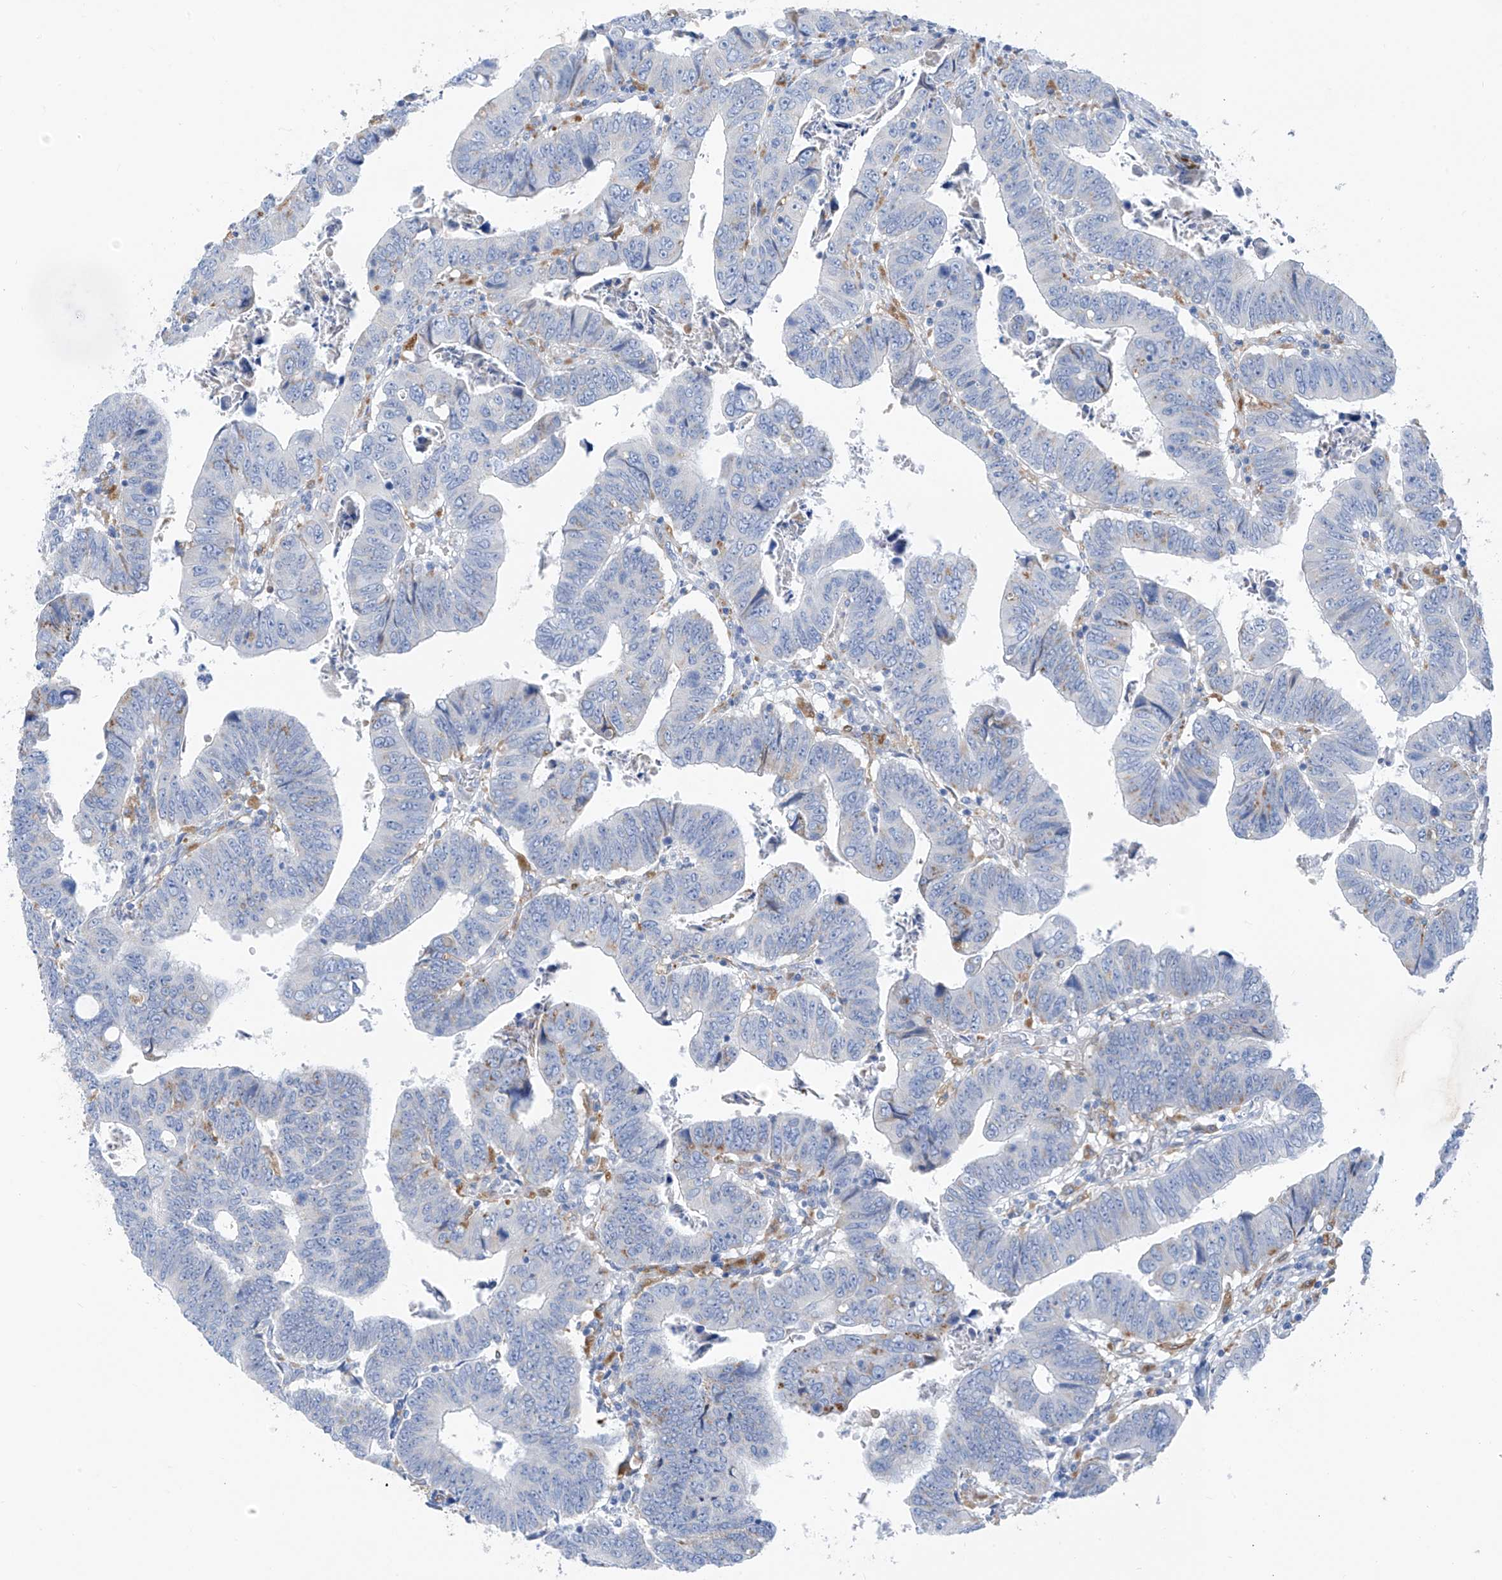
{"staining": {"intensity": "negative", "quantity": "none", "location": "none"}, "tissue": "colorectal cancer", "cell_type": "Tumor cells", "image_type": "cancer", "snomed": [{"axis": "morphology", "description": "Normal tissue, NOS"}, {"axis": "morphology", "description": "Adenocarcinoma, NOS"}, {"axis": "topography", "description": "Rectum"}], "caption": "IHC photomicrograph of colorectal cancer stained for a protein (brown), which shows no positivity in tumor cells.", "gene": "GLMP", "patient": {"sex": "female", "age": 65}}